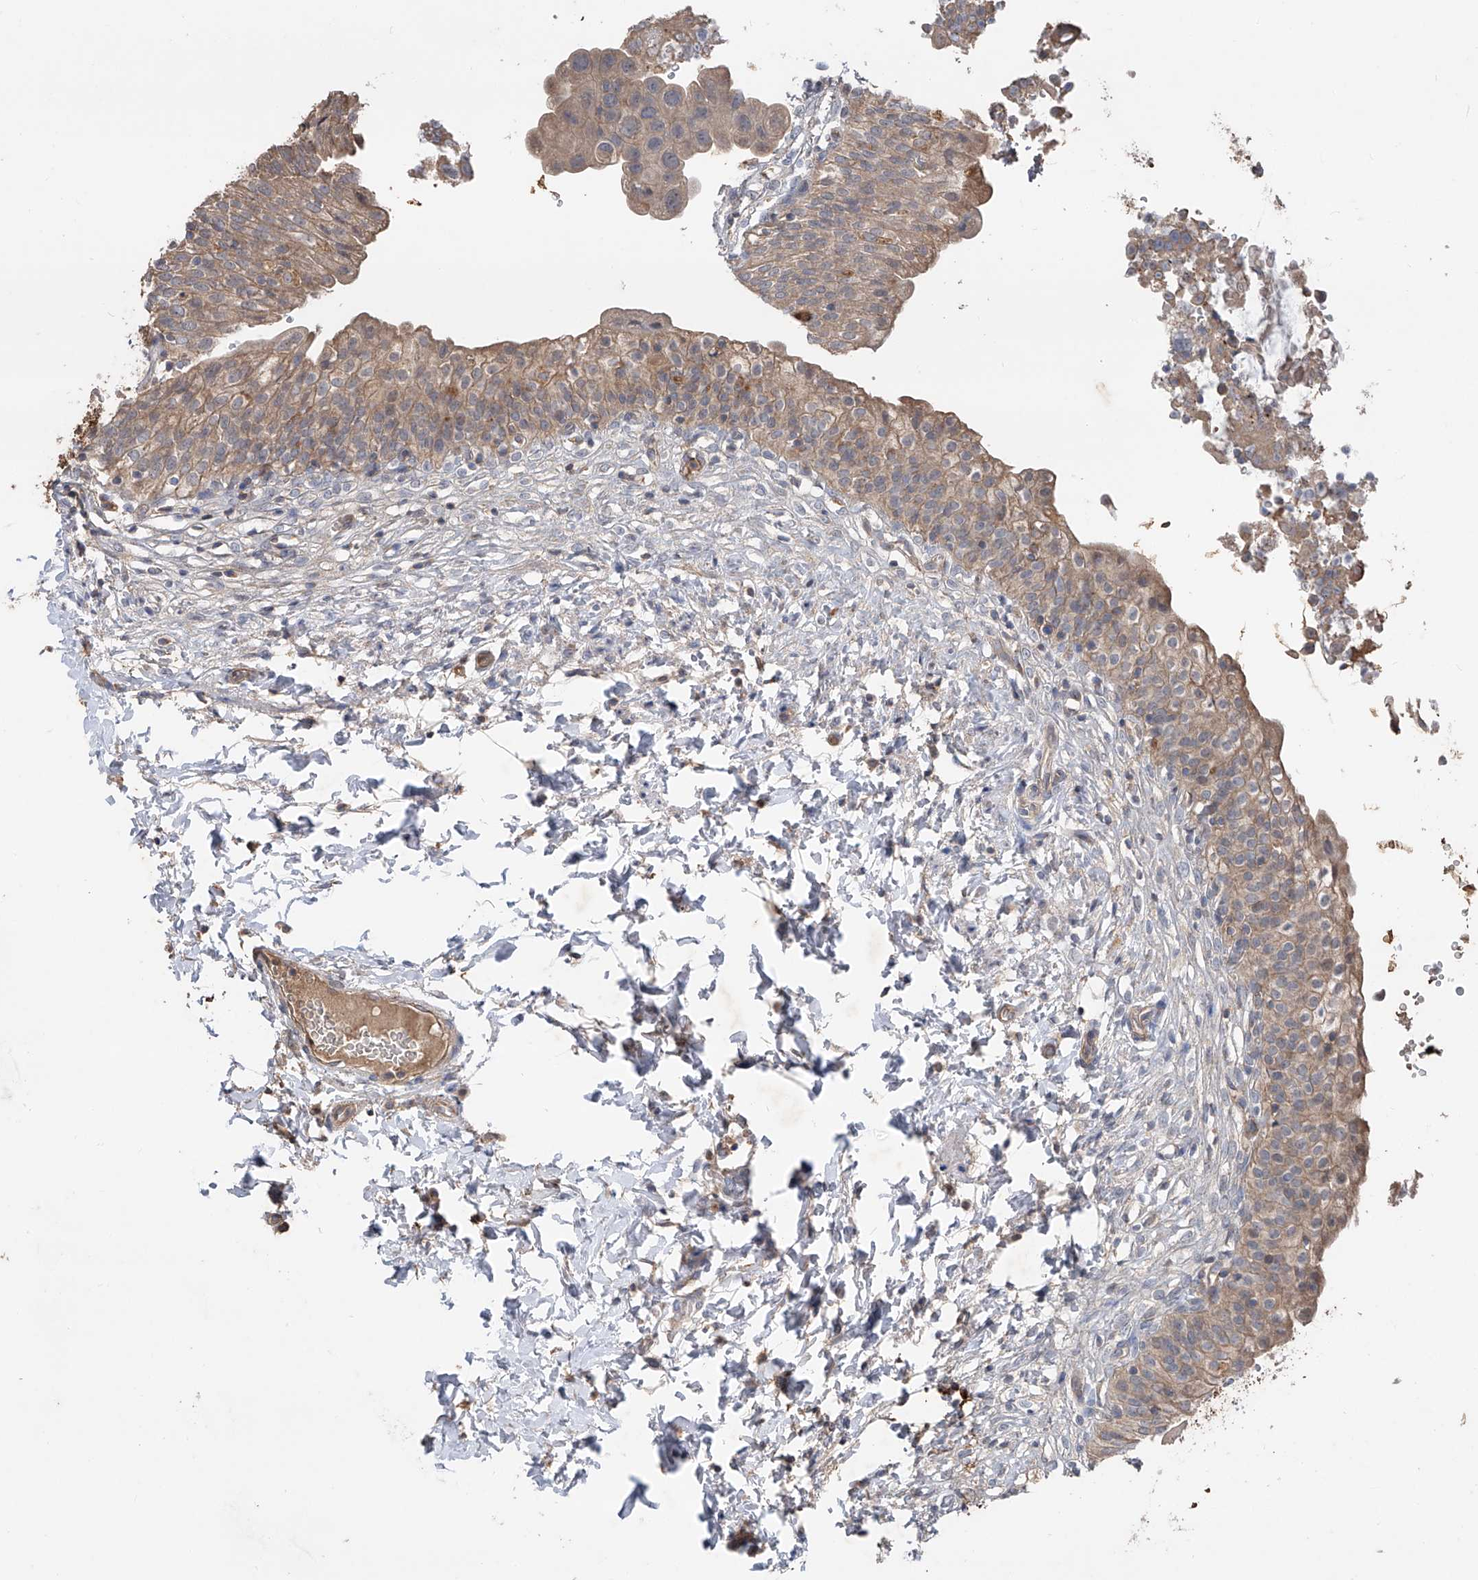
{"staining": {"intensity": "moderate", "quantity": ">75%", "location": "cytoplasmic/membranous"}, "tissue": "urinary bladder", "cell_type": "Urothelial cells", "image_type": "normal", "snomed": [{"axis": "morphology", "description": "Normal tissue, NOS"}, {"axis": "topography", "description": "Urinary bladder"}], "caption": "Brown immunohistochemical staining in normal urinary bladder shows moderate cytoplasmic/membranous positivity in approximately >75% of urothelial cells.", "gene": "EDN1", "patient": {"sex": "male", "age": 55}}